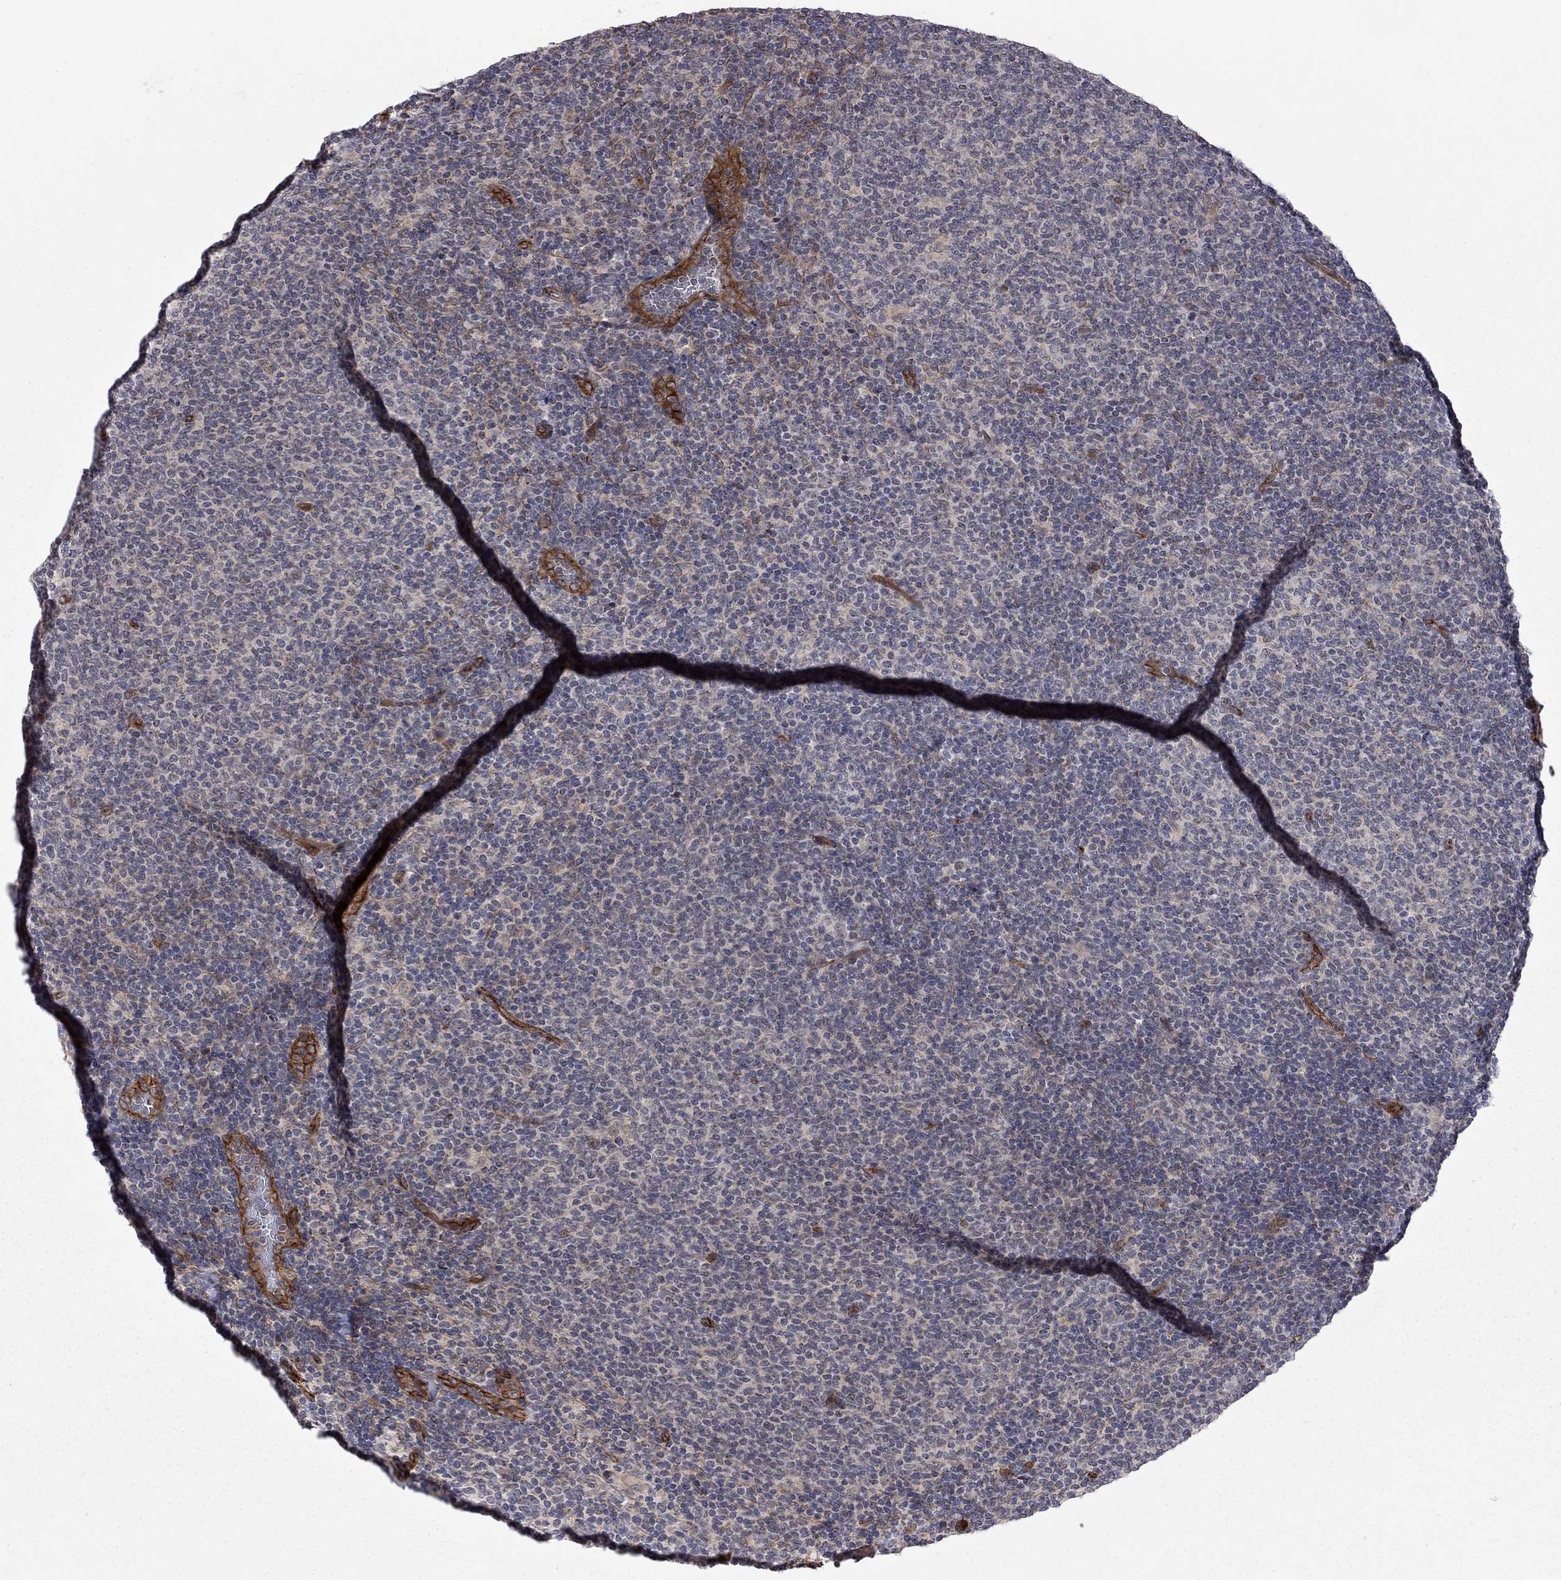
{"staining": {"intensity": "negative", "quantity": "none", "location": "none"}, "tissue": "lymphoma", "cell_type": "Tumor cells", "image_type": "cancer", "snomed": [{"axis": "morphology", "description": "Malignant lymphoma, non-Hodgkin's type, Low grade"}, {"axis": "topography", "description": "Lymph node"}], "caption": "Photomicrograph shows no significant protein expression in tumor cells of lymphoma. (DAB (3,3'-diaminobenzidine) IHC visualized using brightfield microscopy, high magnification).", "gene": "EXOC3L2", "patient": {"sex": "male", "age": 52}}